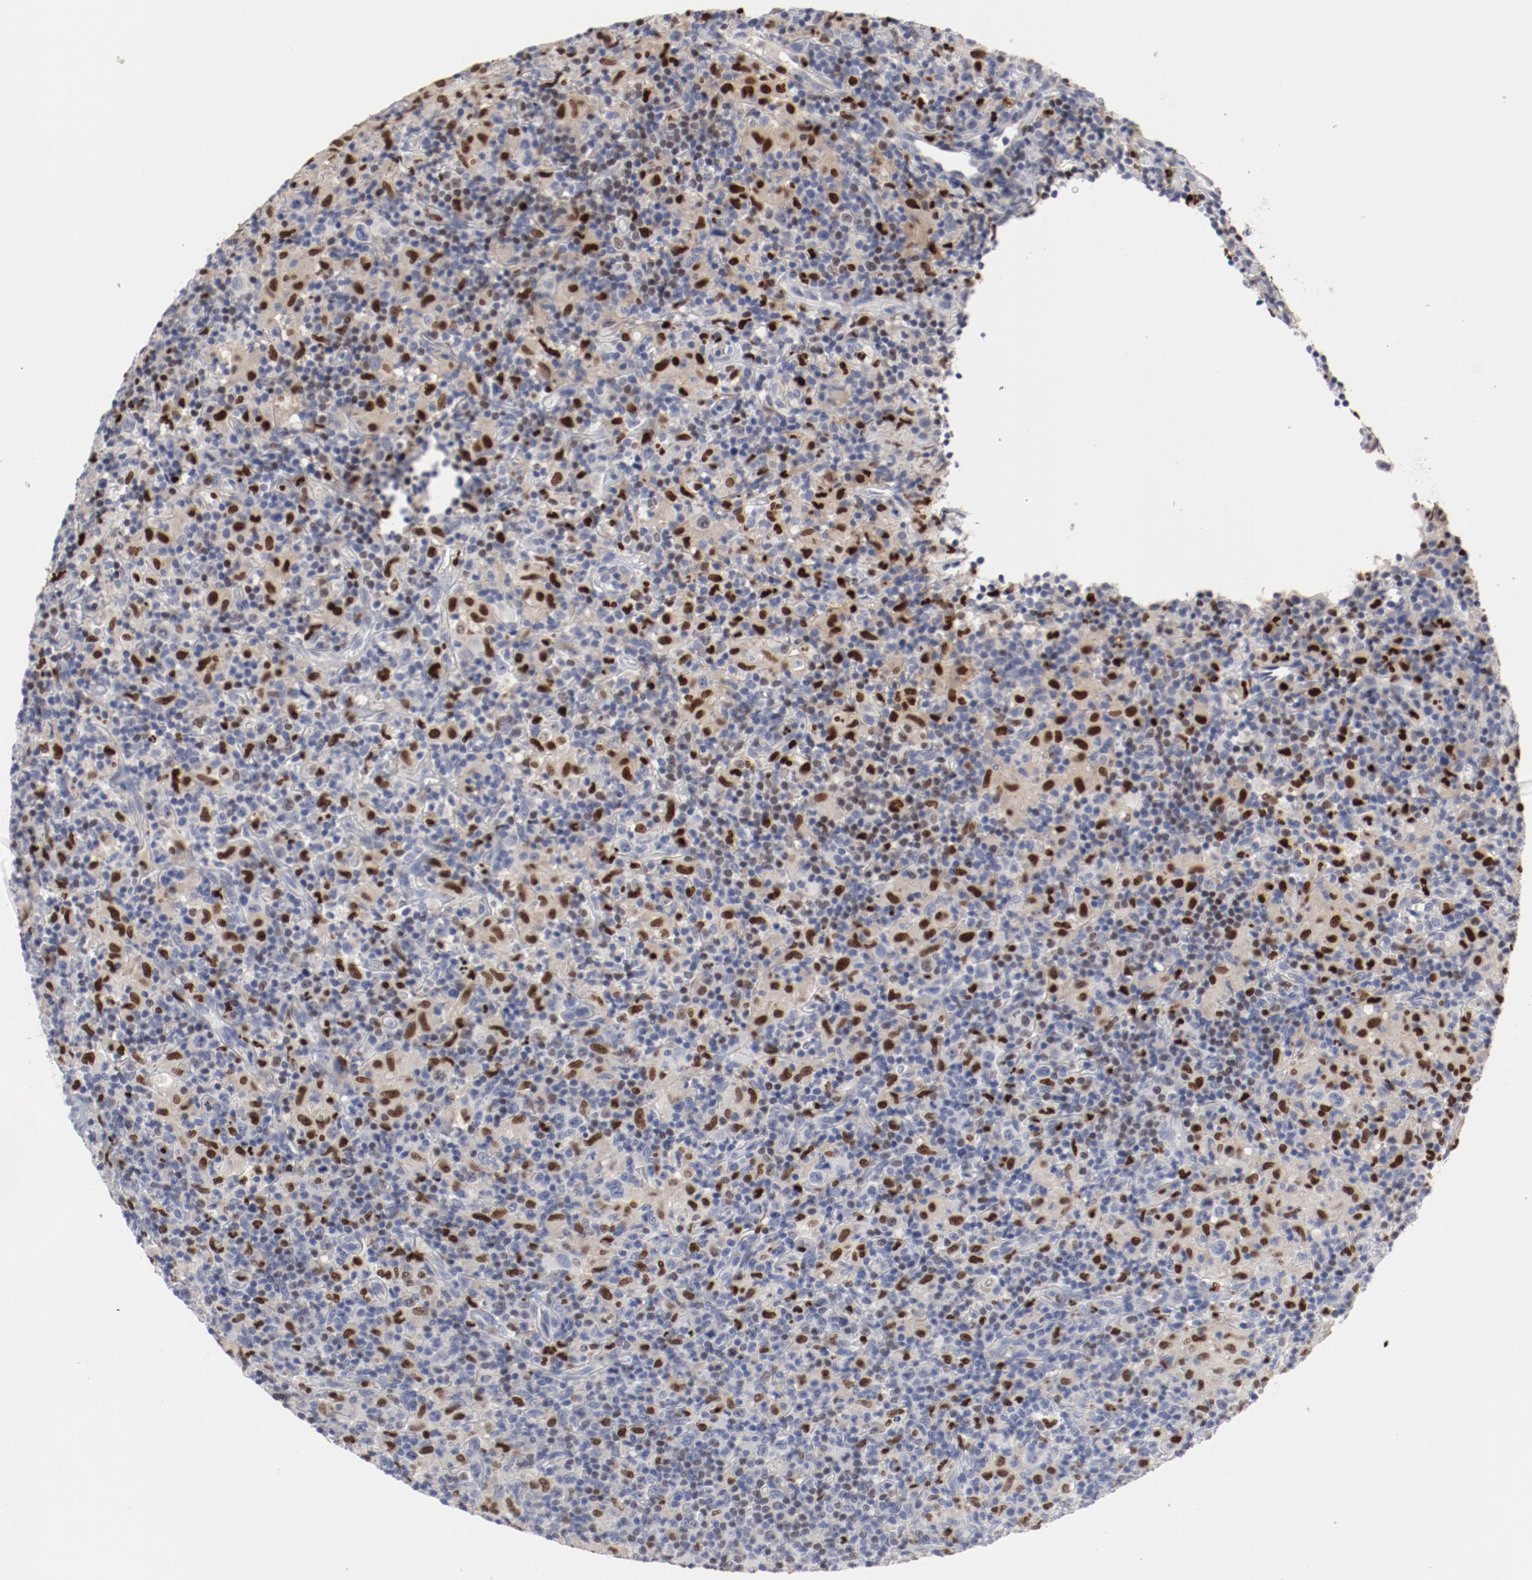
{"staining": {"intensity": "weak", "quantity": ">75%", "location": "nuclear"}, "tissue": "lymphoma", "cell_type": "Tumor cells", "image_type": "cancer", "snomed": [{"axis": "morphology", "description": "Hodgkin's disease, NOS"}, {"axis": "topography", "description": "Lymph node"}], "caption": "High-power microscopy captured an IHC photomicrograph of Hodgkin's disease, revealing weak nuclear staining in about >75% of tumor cells. The staining was performed using DAB to visualize the protein expression in brown, while the nuclei were stained in blue with hematoxylin (Magnification: 20x).", "gene": "SPI1", "patient": {"sex": "male", "age": 65}}